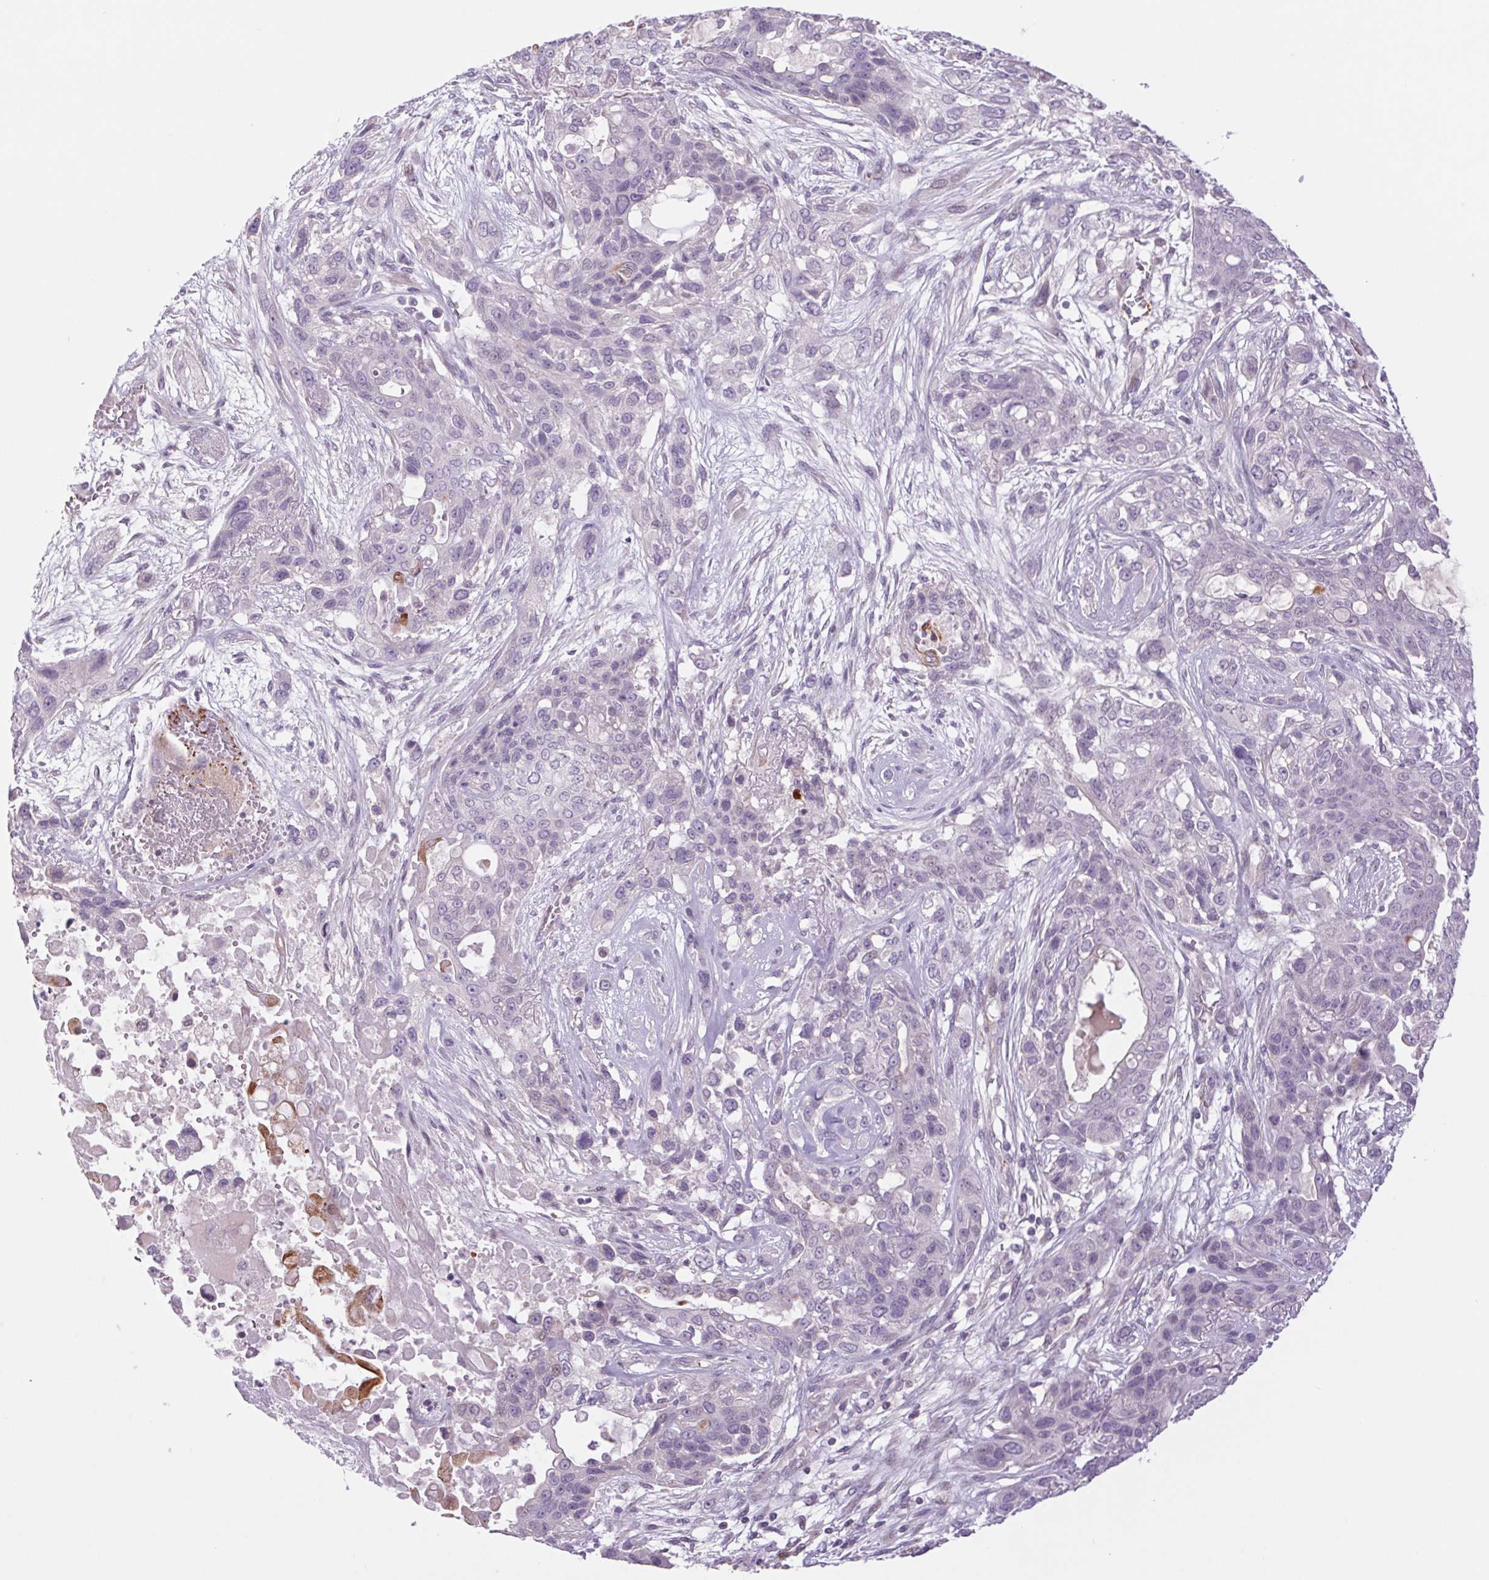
{"staining": {"intensity": "negative", "quantity": "none", "location": "none"}, "tissue": "lung cancer", "cell_type": "Tumor cells", "image_type": "cancer", "snomed": [{"axis": "morphology", "description": "Squamous cell carcinoma, NOS"}, {"axis": "topography", "description": "Lung"}], "caption": "Immunohistochemistry micrograph of neoplastic tissue: lung squamous cell carcinoma stained with DAB demonstrates no significant protein positivity in tumor cells. The staining was performed using DAB (3,3'-diaminobenzidine) to visualize the protein expression in brown, while the nuclei were stained in blue with hematoxylin (Magnification: 20x).", "gene": "MS4A13", "patient": {"sex": "female", "age": 70}}